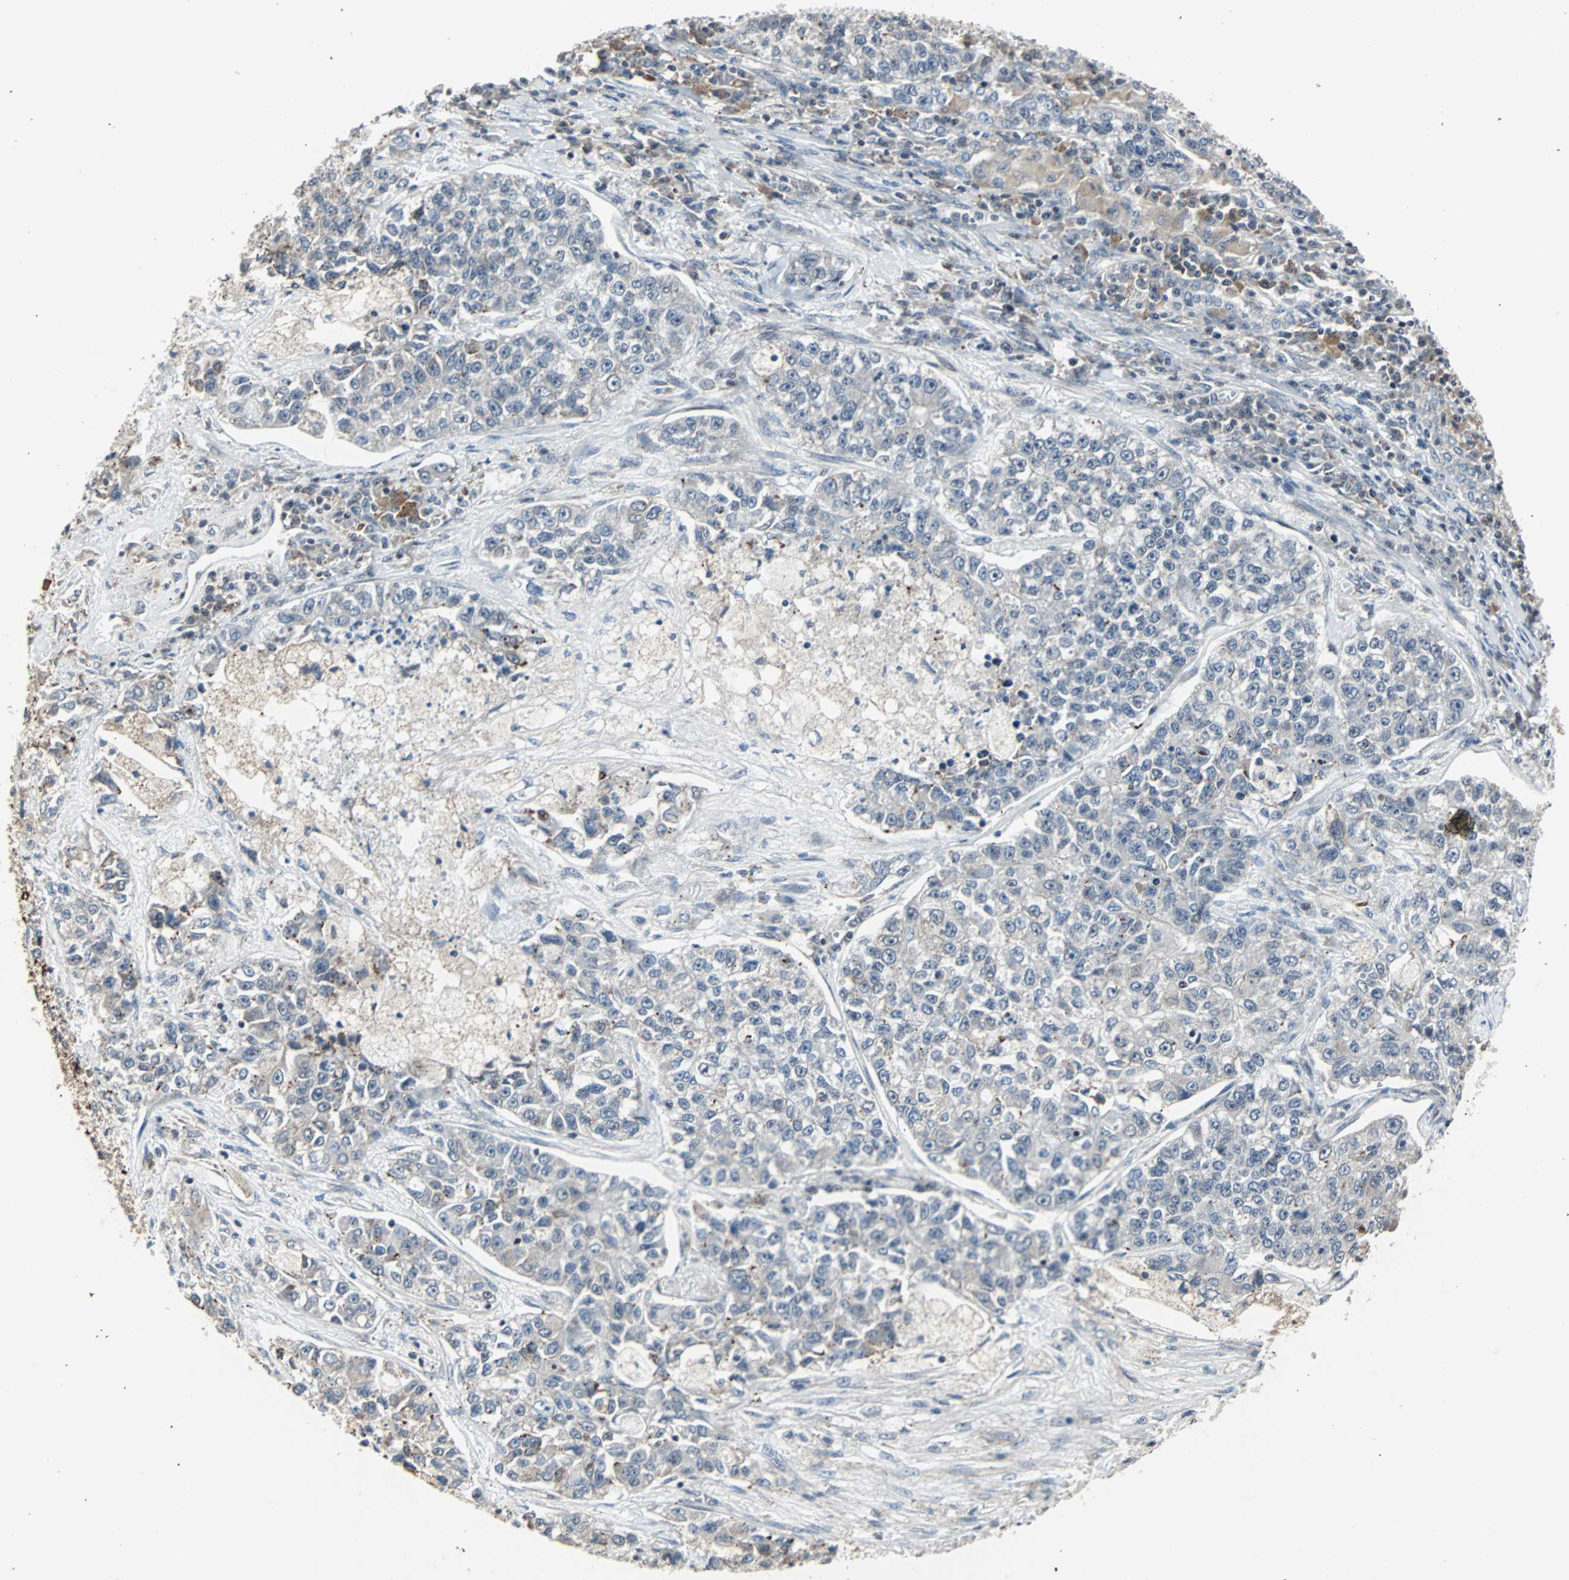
{"staining": {"intensity": "negative", "quantity": "none", "location": "none"}, "tissue": "lung cancer", "cell_type": "Tumor cells", "image_type": "cancer", "snomed": [{"axis": "morphology", "description": "Adenocarcinoma, NOS"}, {"axis": "topography", "description": "Lung"}], "caption": "Protein analysis of lung cancer exhibits no significant staining in tumor cells.", "gene": "TERF2IP", "patient": {"sex": "male", "age": 49}}